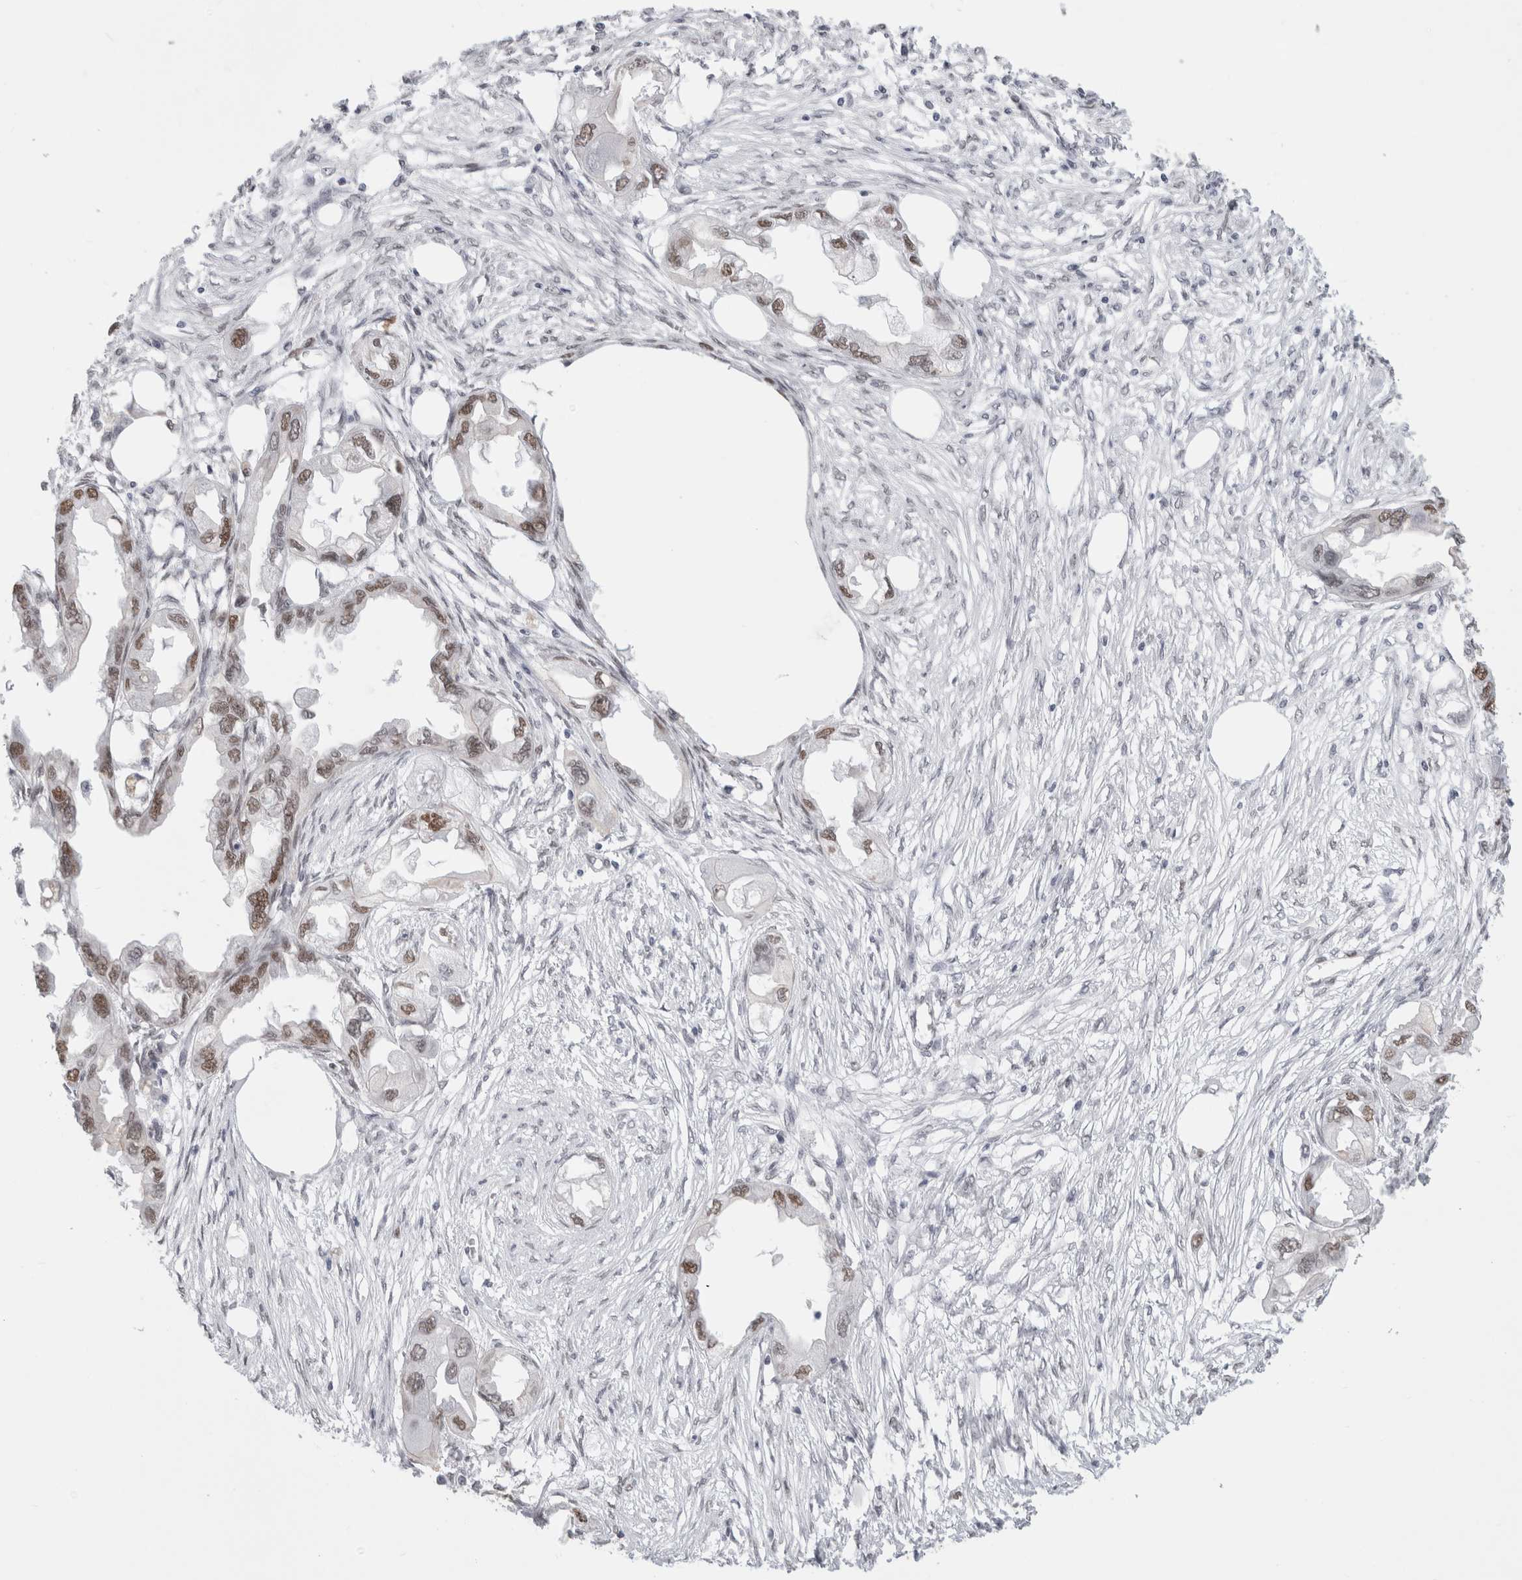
{"staining": {"intensity": "moderate", "quantity": ">75%", "location": "nuclear"}, "tissue": "endometrial cancer", "cell_type": "Tumor cells", "image_type": "cancer", "snomed": [{"axis": "morphology", "description": "Adenocarcinoma, NOS"}, {"axis": "morphology", "description": "Adenocarcinoma, metastatic, NOS"}, {"axis": "topography", "description": "Adipose tissue"}, {"axis": "topography", "description": "Endometrium"}], "caption": "This is an image of IHC staining of endometrial cancer, which shows moderate expression in the nuclear of tumor cells.", "gene": "SMARCC1", "patient": {"sex": "female", "age": 67}}